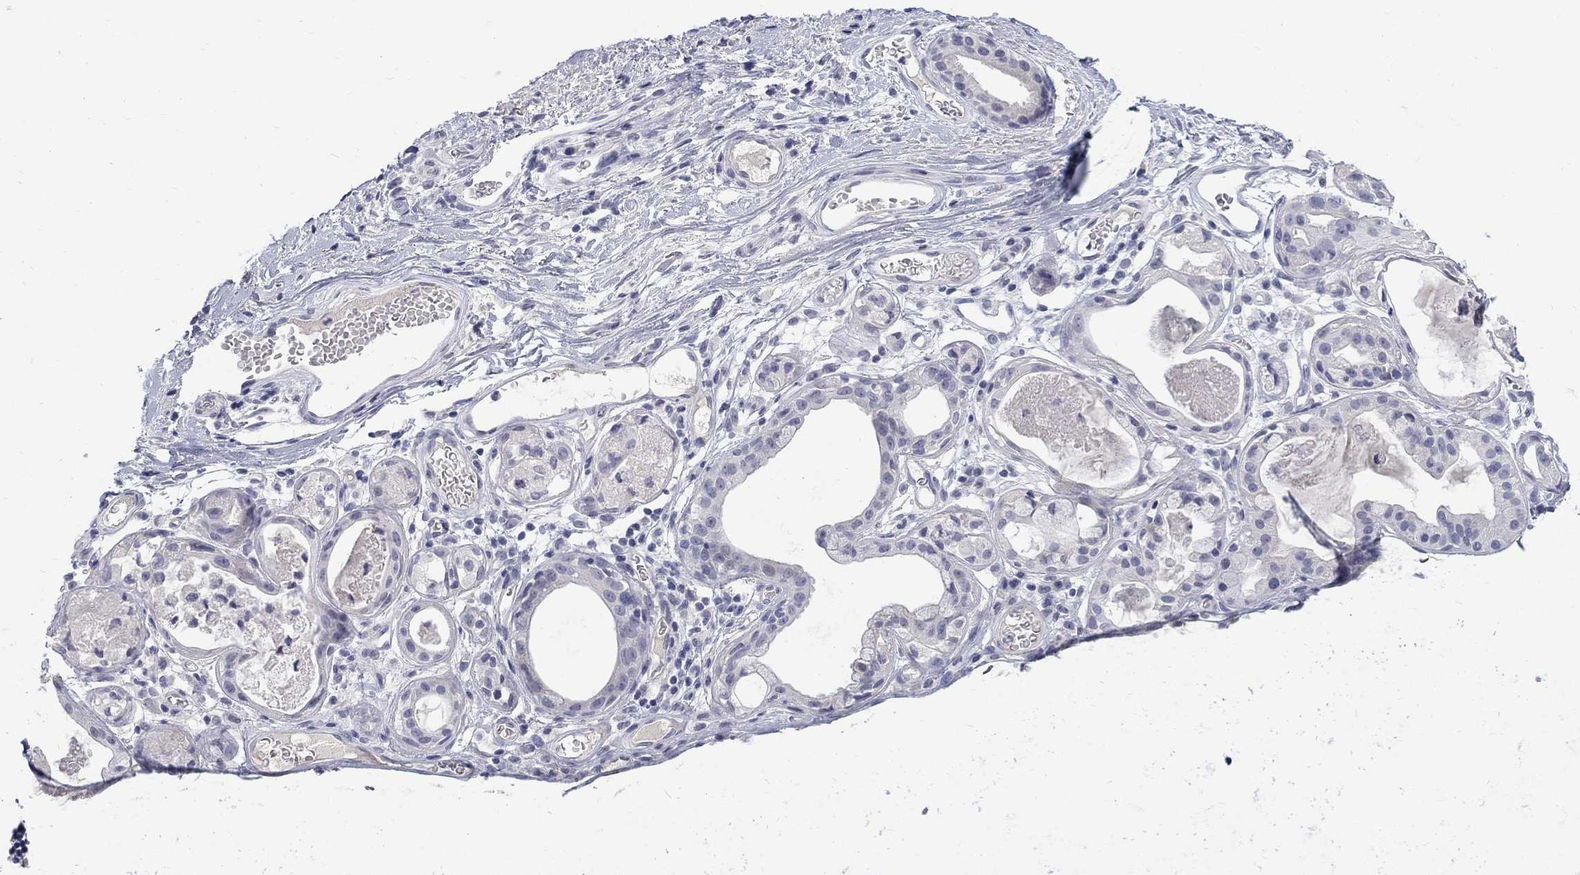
{"staining": {"intensity": "negative", "quantity": "none", "location": "none"}, "tissue": "soft tissue", "cell_type": "Fibroblasts", "image_type": "normal", "snomed": [{"axis": "morphology", "description": "Normal tissue, NOS"}, {"axis": "topography", "description": "Cartilage tissue"}], "caption": "DAB (3,3'-diaminobenzidine) immunohistochemical staining of normal soft tissue displays no significant expression in fibroblasts.", "gene": "CTNND2", "patient": {"sex": "male", "age": 81}}